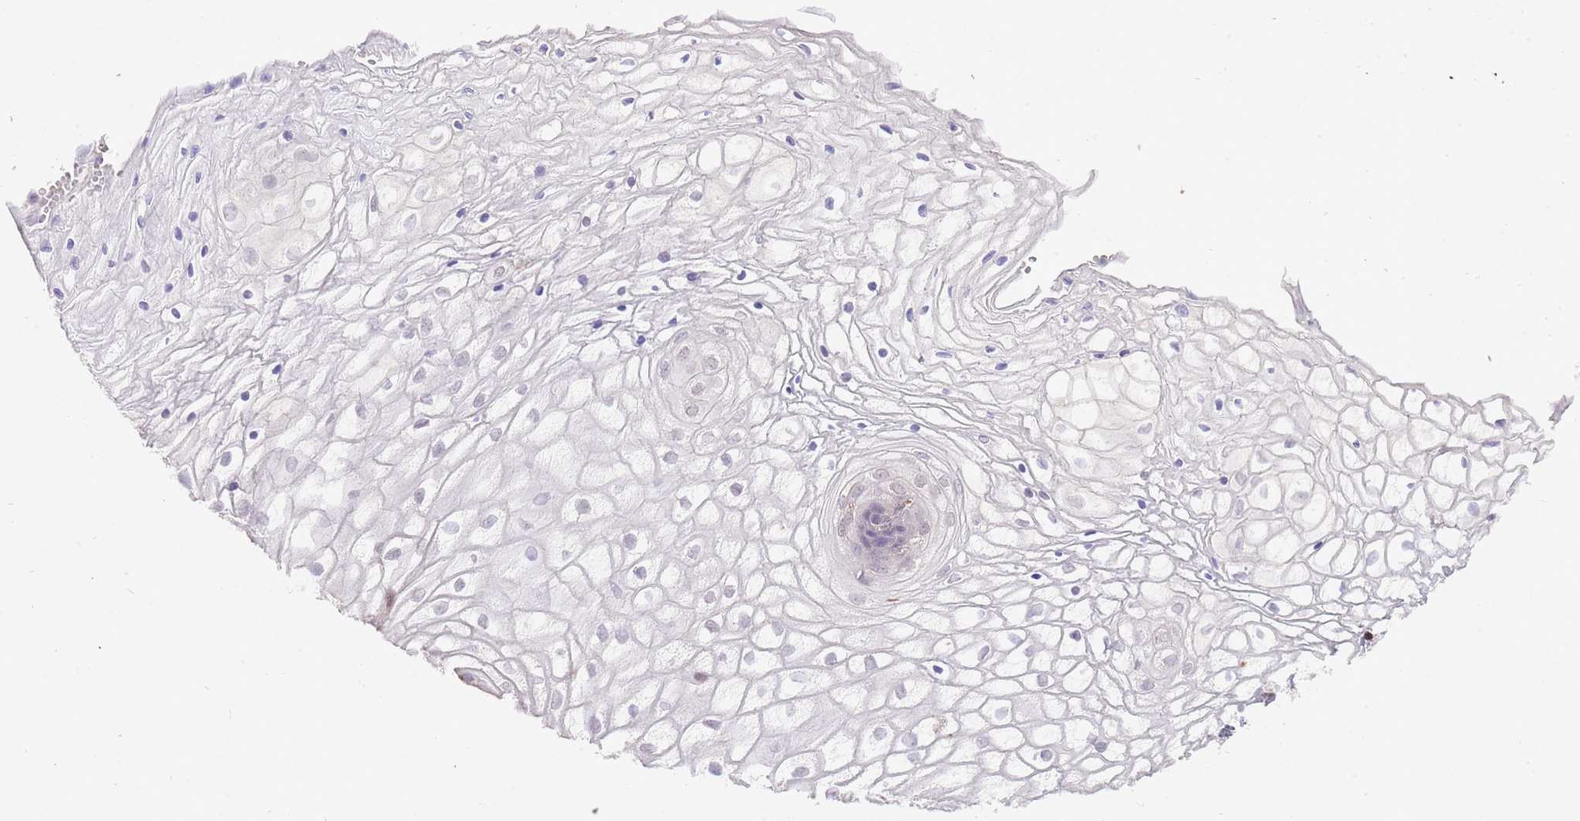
{"staining": {"intensity": "moderate", "quantity": "<25%", "location": "cytoplasmic/membranous"}, "tissue": "vagina", "cell_type": "Squamous epithelial cells", "image_type": "normal", "snomed": [{"axis": "morphology", "description": "Normal tissue, NOS"}, {"axis": "topography", "description": "Vagina"}], "caption": "Human vagina stained for a protein (brown) shows moderate cytoplasmic/membranous positive positivity in approximately <25% of squamous epithelial cells.", "gene": "EFHD1", "patient": {"sex": "female", "age": 34}}